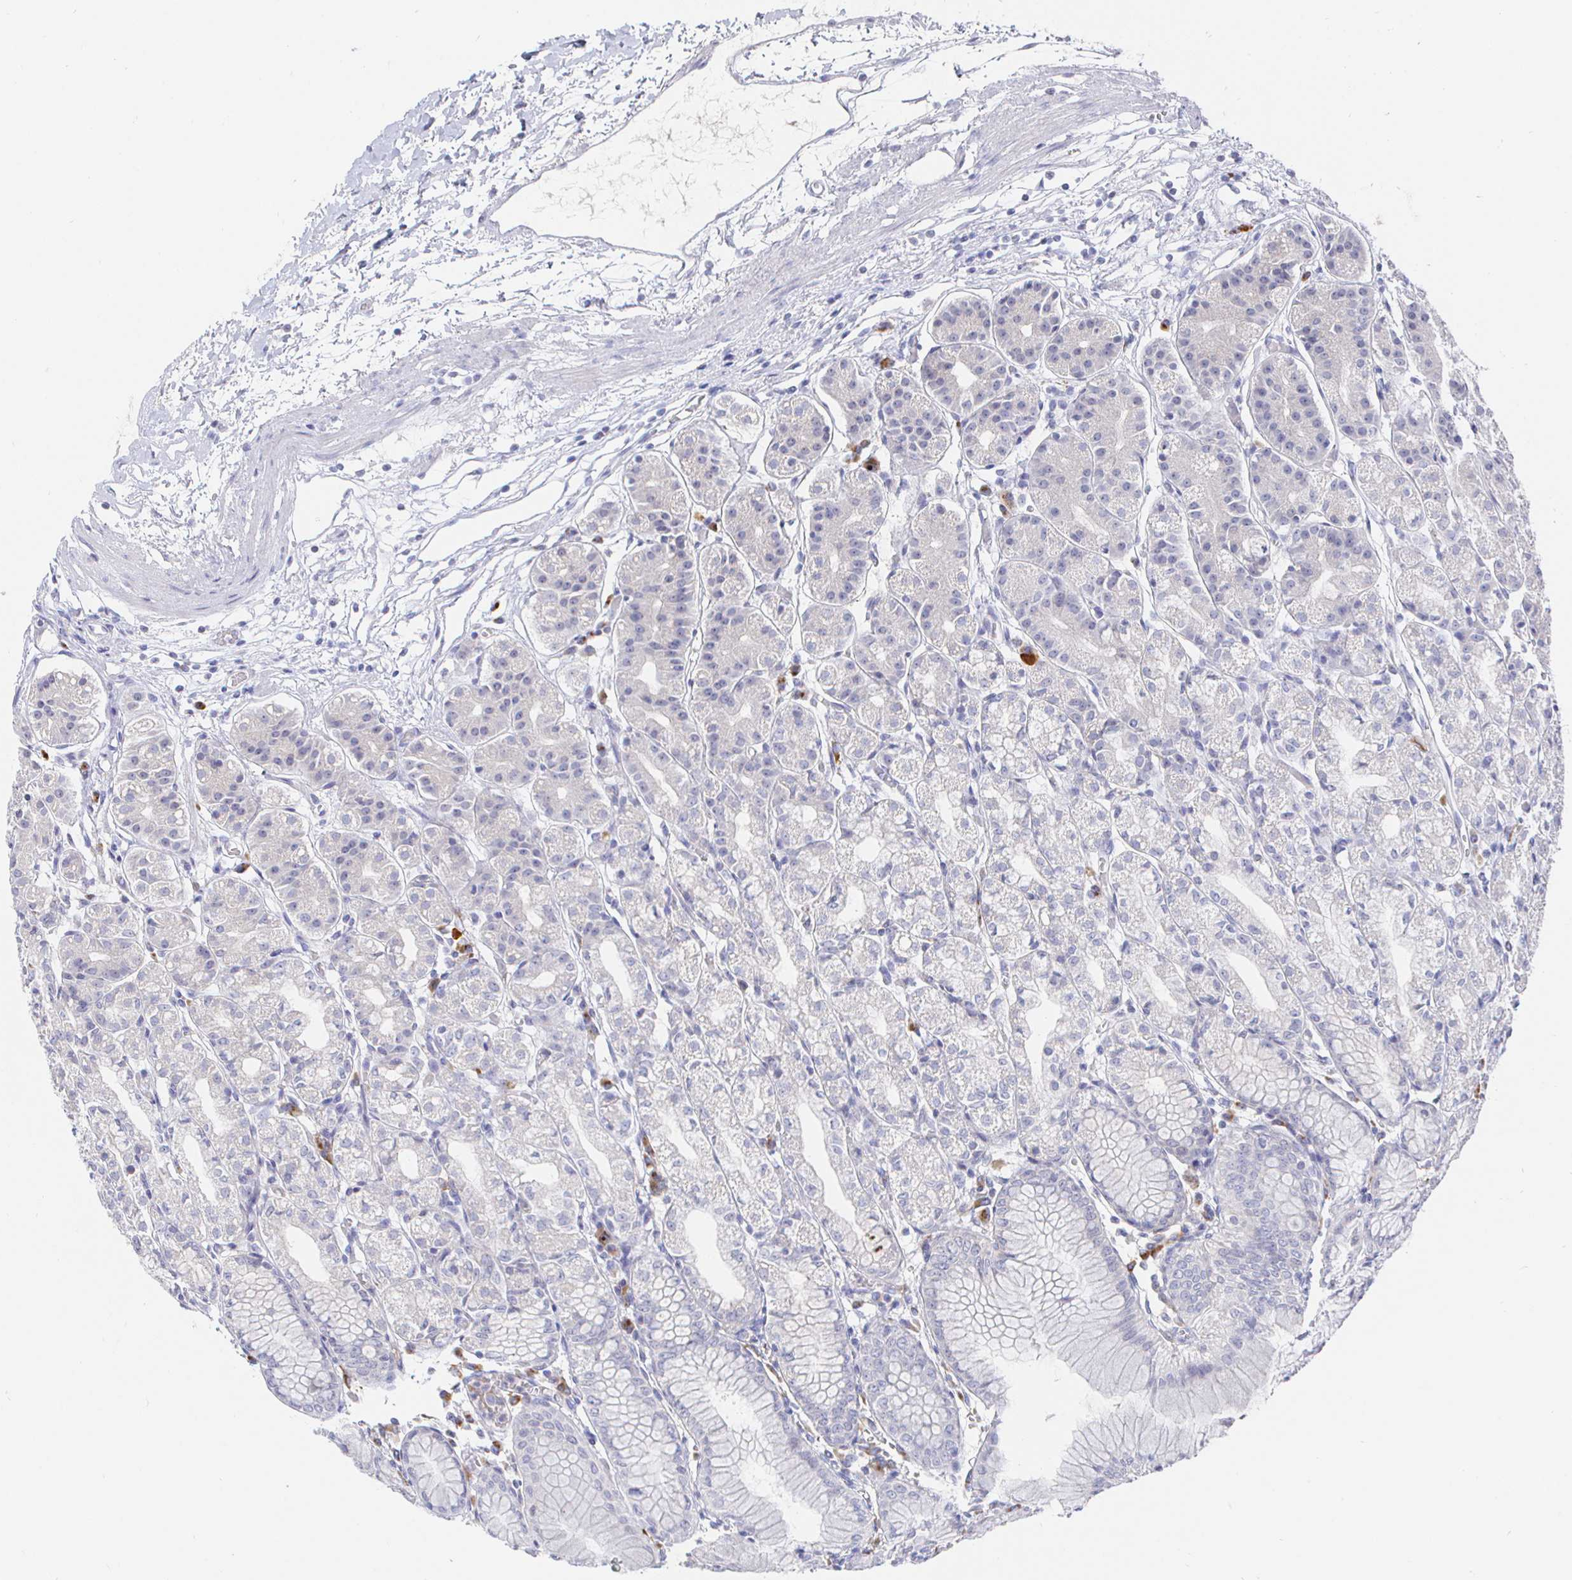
{"staining": {"intensity": "negative", "quantity": "none", "location": "none"}, "tissue": "stomach", "cell_type": "Glandular cells", "image_type": "normal", "snomed": [{"axis": "morphology", "description": "Normal tissue, NOS"}, {"axis": "topography", "description": "Stomach"}], "caption": "This is an IHC photomicrograph of benign human stomach. There is no positivity in glandular cells.", "gene": "LRRC23", "patient": {"sex": "female", "age": 57}}